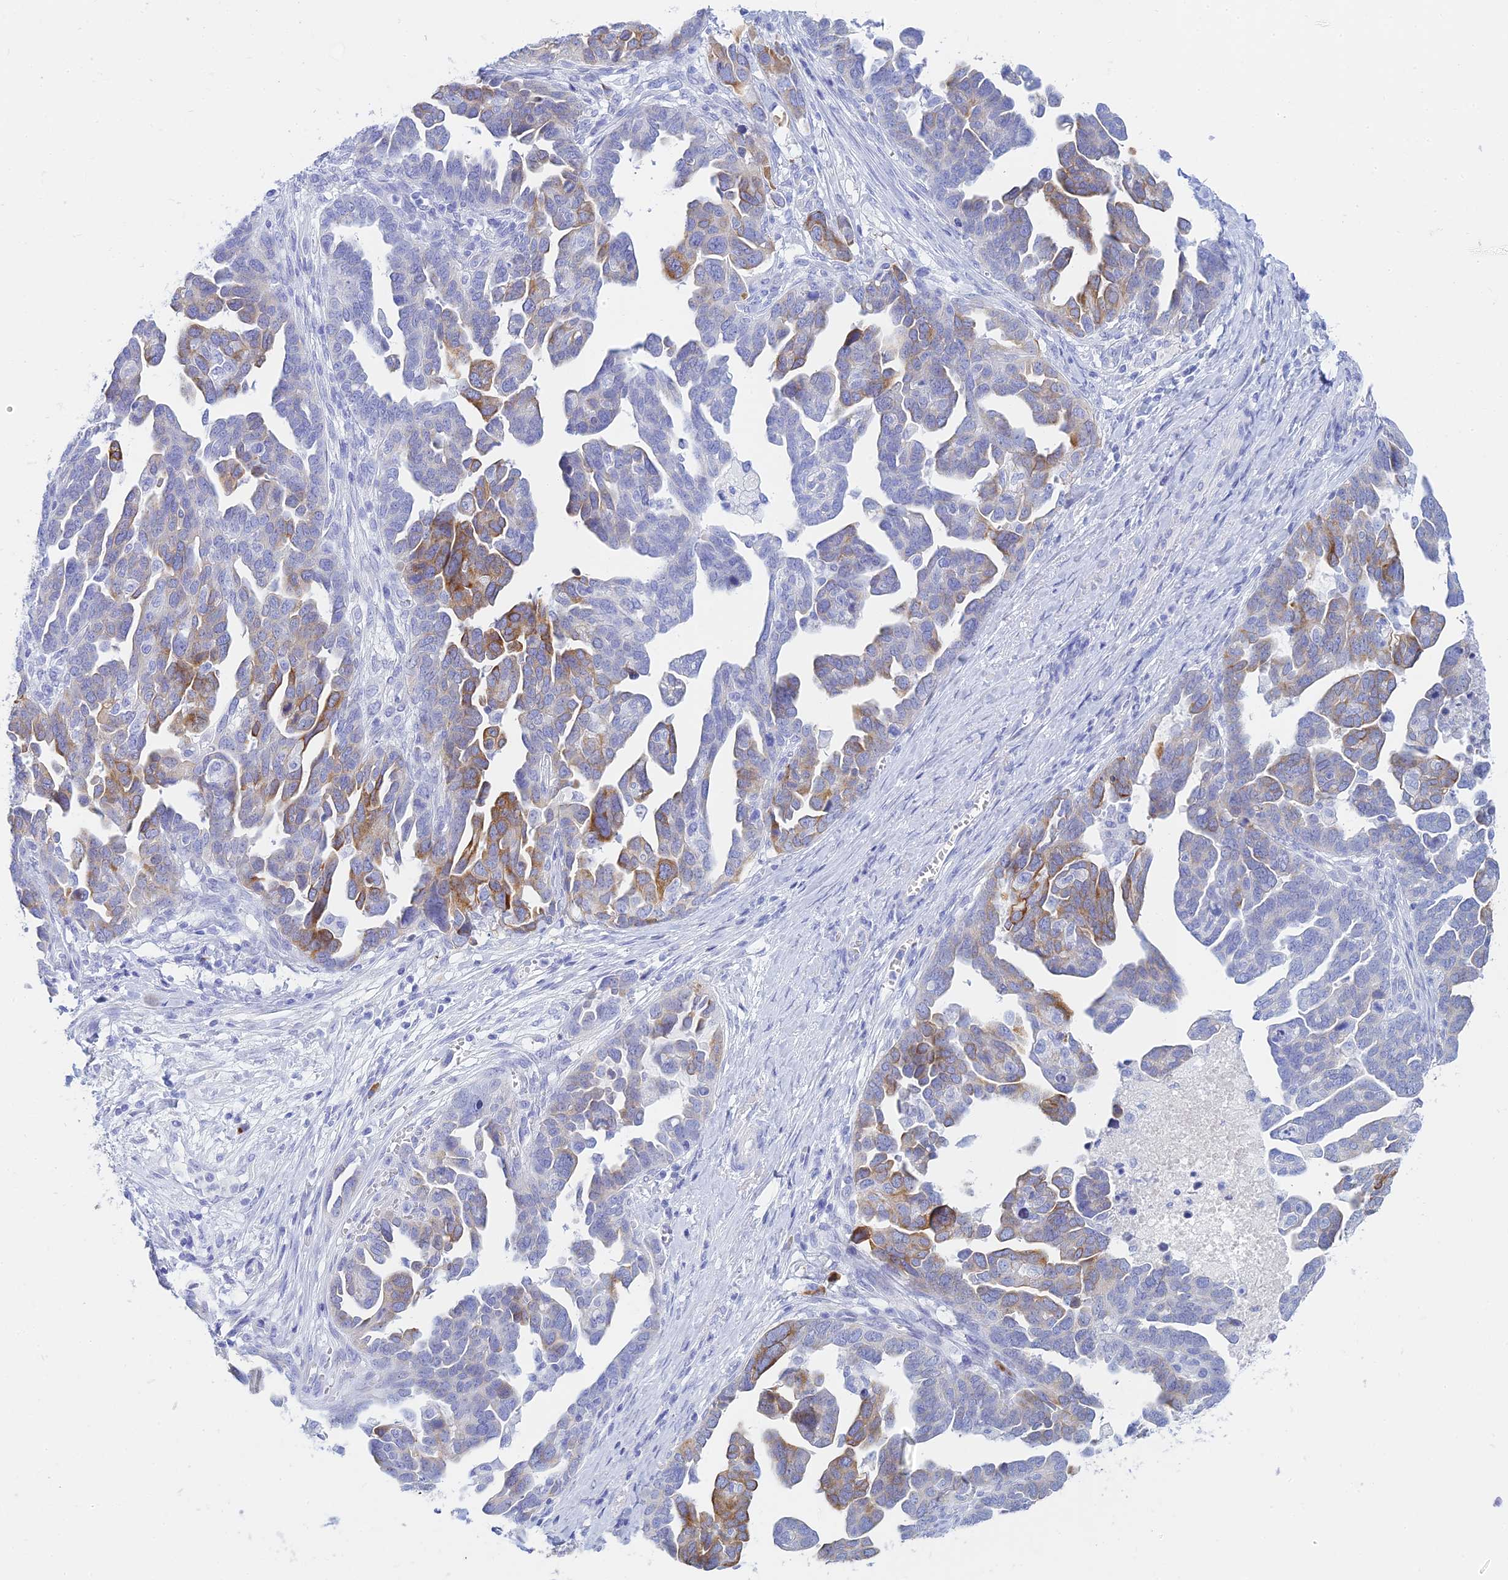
{"staining": {"intensity": "moderate", "quantity": "<25%", "location": "cytoplasmic/membranous"}, "tissue": "ovarian cancer", "cell_type": "Tumor cells", "image_type": "cancer", "snomed": [{"axis": "morphology", "description": "Cystadenocarcinoma, serous, NOS"}, {"axis": "topography", "description": "Ovary"}], "caption": "Ovarian serous cystadenocarcinoma stained with a protein marker exhibits moderate staining in tumor cells.", "gene": "CEP152", "patient": {"sex": "female", "age": 54}}